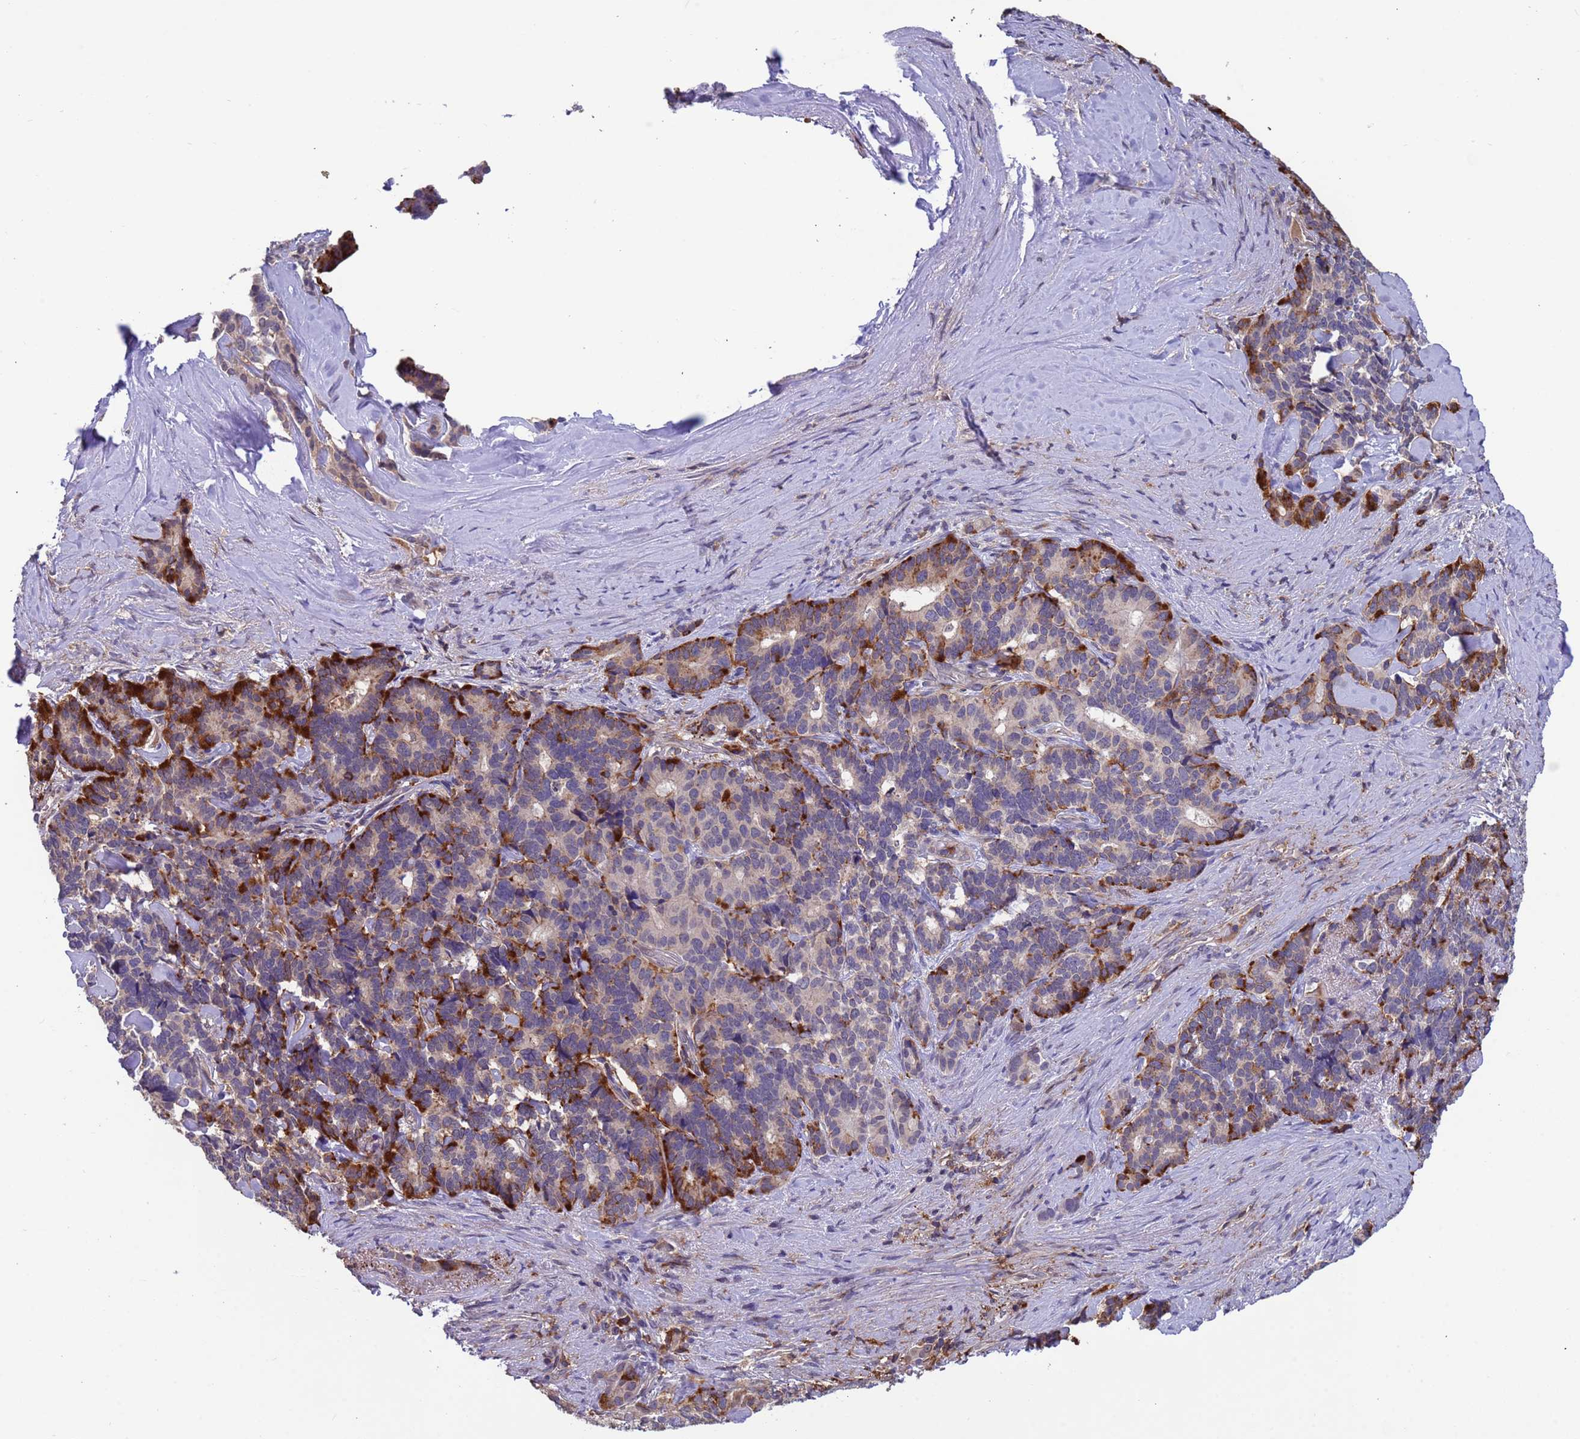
{"staining": {"intensity": "strong", "quantity": "<25%", "location": "cytoplasmic/membranous"}, "tissue": "pancreatic cancer", "cell_type": "Tumor cells", "image_type": "cancer", "snomed": [{"axis": "morphology", "description": "Adenocarcinoma, NOS"}, {"axis": "topography", "description": "Pancreas"}], "caption": "Pancreatic cancer (adenocarcinoma) tissue reveals strong cytoplasmic/membranous expression in approximately <25% of tumor cells, visualized by immunohistochemistry.", "gene": "AMPD3", "patient": {"sex": "female", "age": 74}}